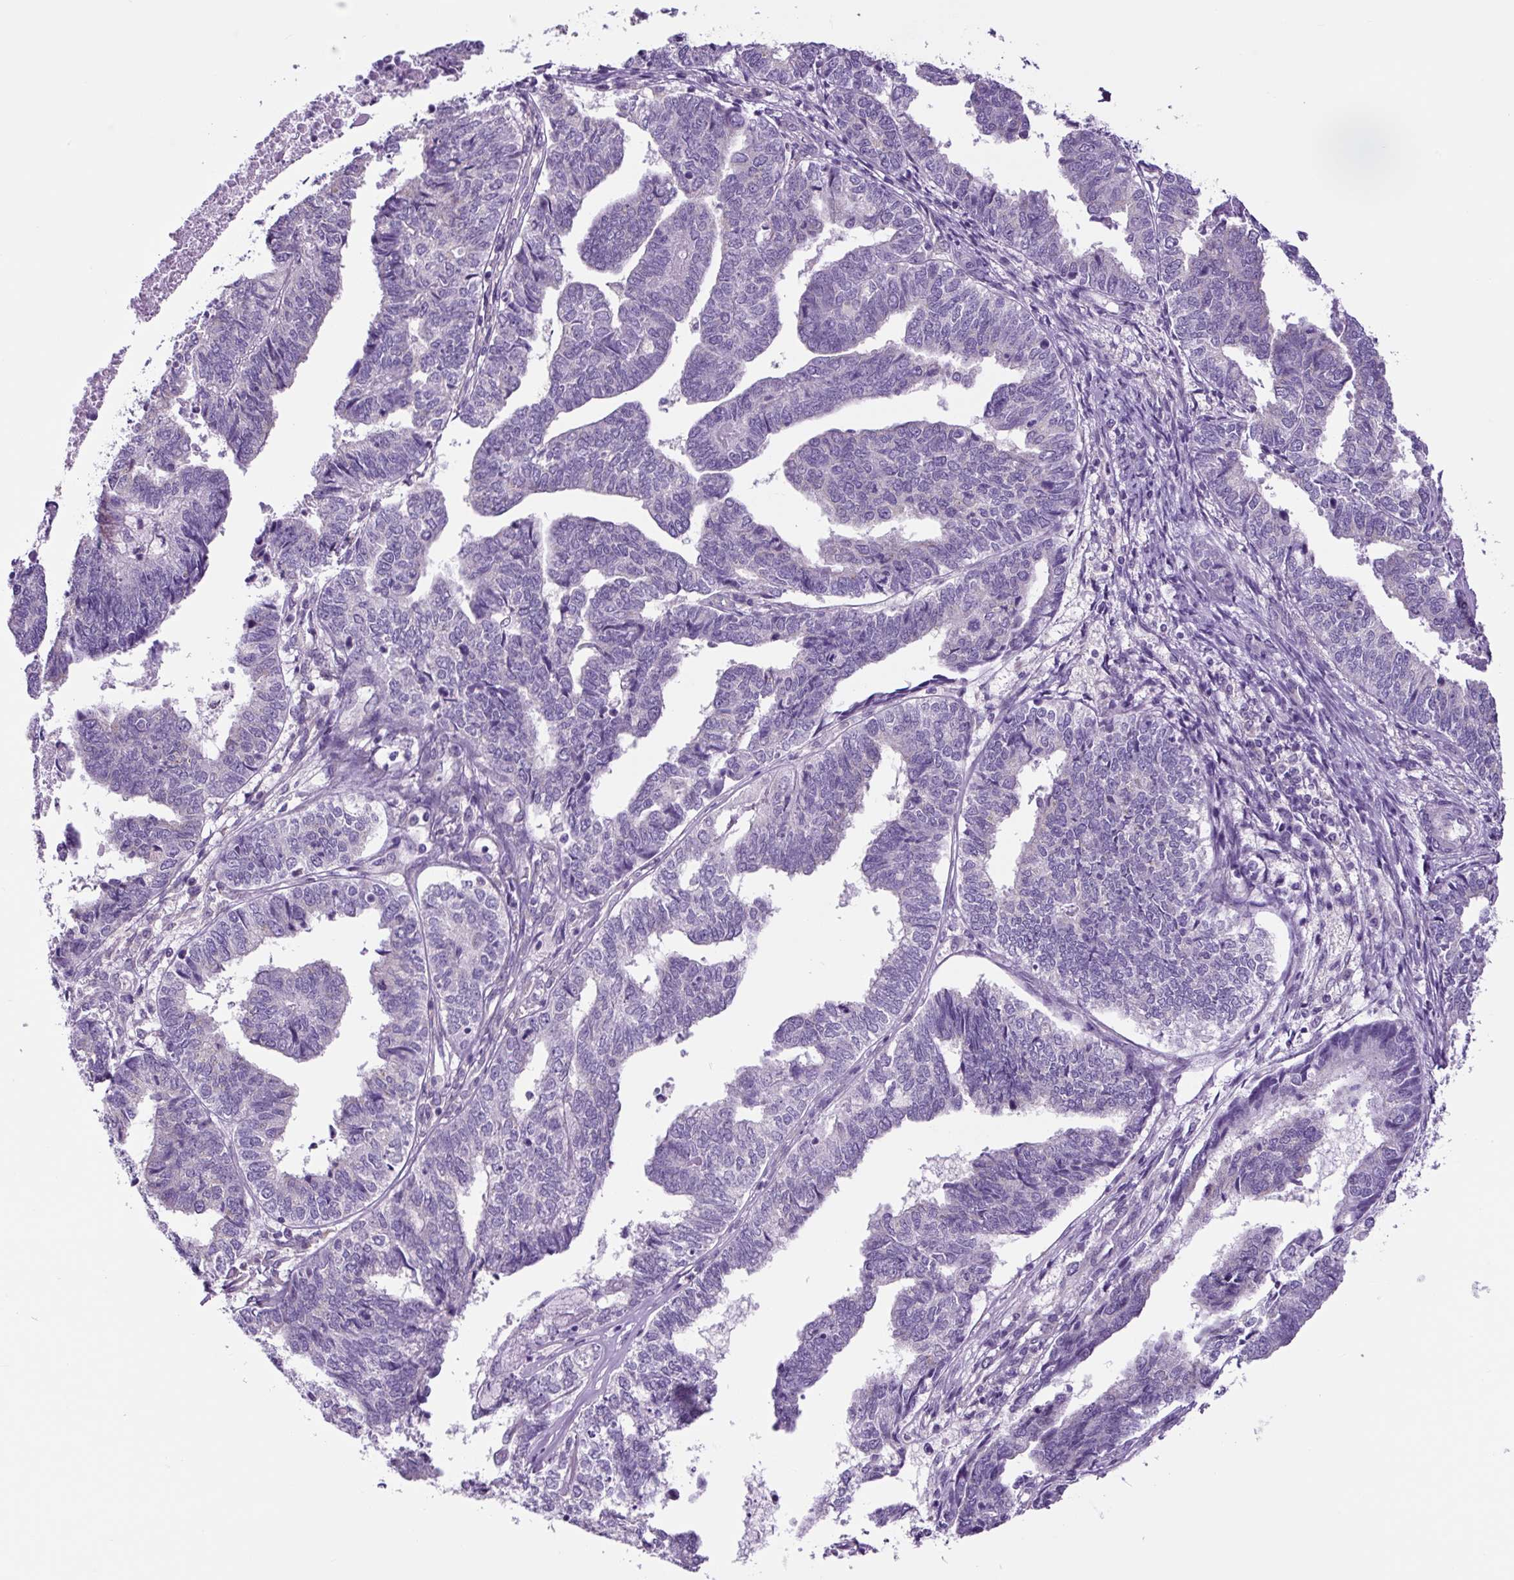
{"staining": {"intensity": "negative", "quantity": "none", "location": "none"}, "tissue": "endometrial cancer", "cell_type": "Tumor cells", "image_type": "cancer", "snomed": [{"axis": "morphology", "description": "Adenocarcinoma, NOS"}, {"axis": "topography", "description": "Endometrium"}], "caption": "DAB (3,3'-diaminobenzidine) immunohistochemical staining of endometrial adenocarcinoma displays no significant staining in tumor cells. (Brightfield microscopy of DAB (3,3'-diaminobenzidine) immunohistochemistry at high magnification).", "gene": "GORASP1", "patient": {"sex": "female", "age": 73}}